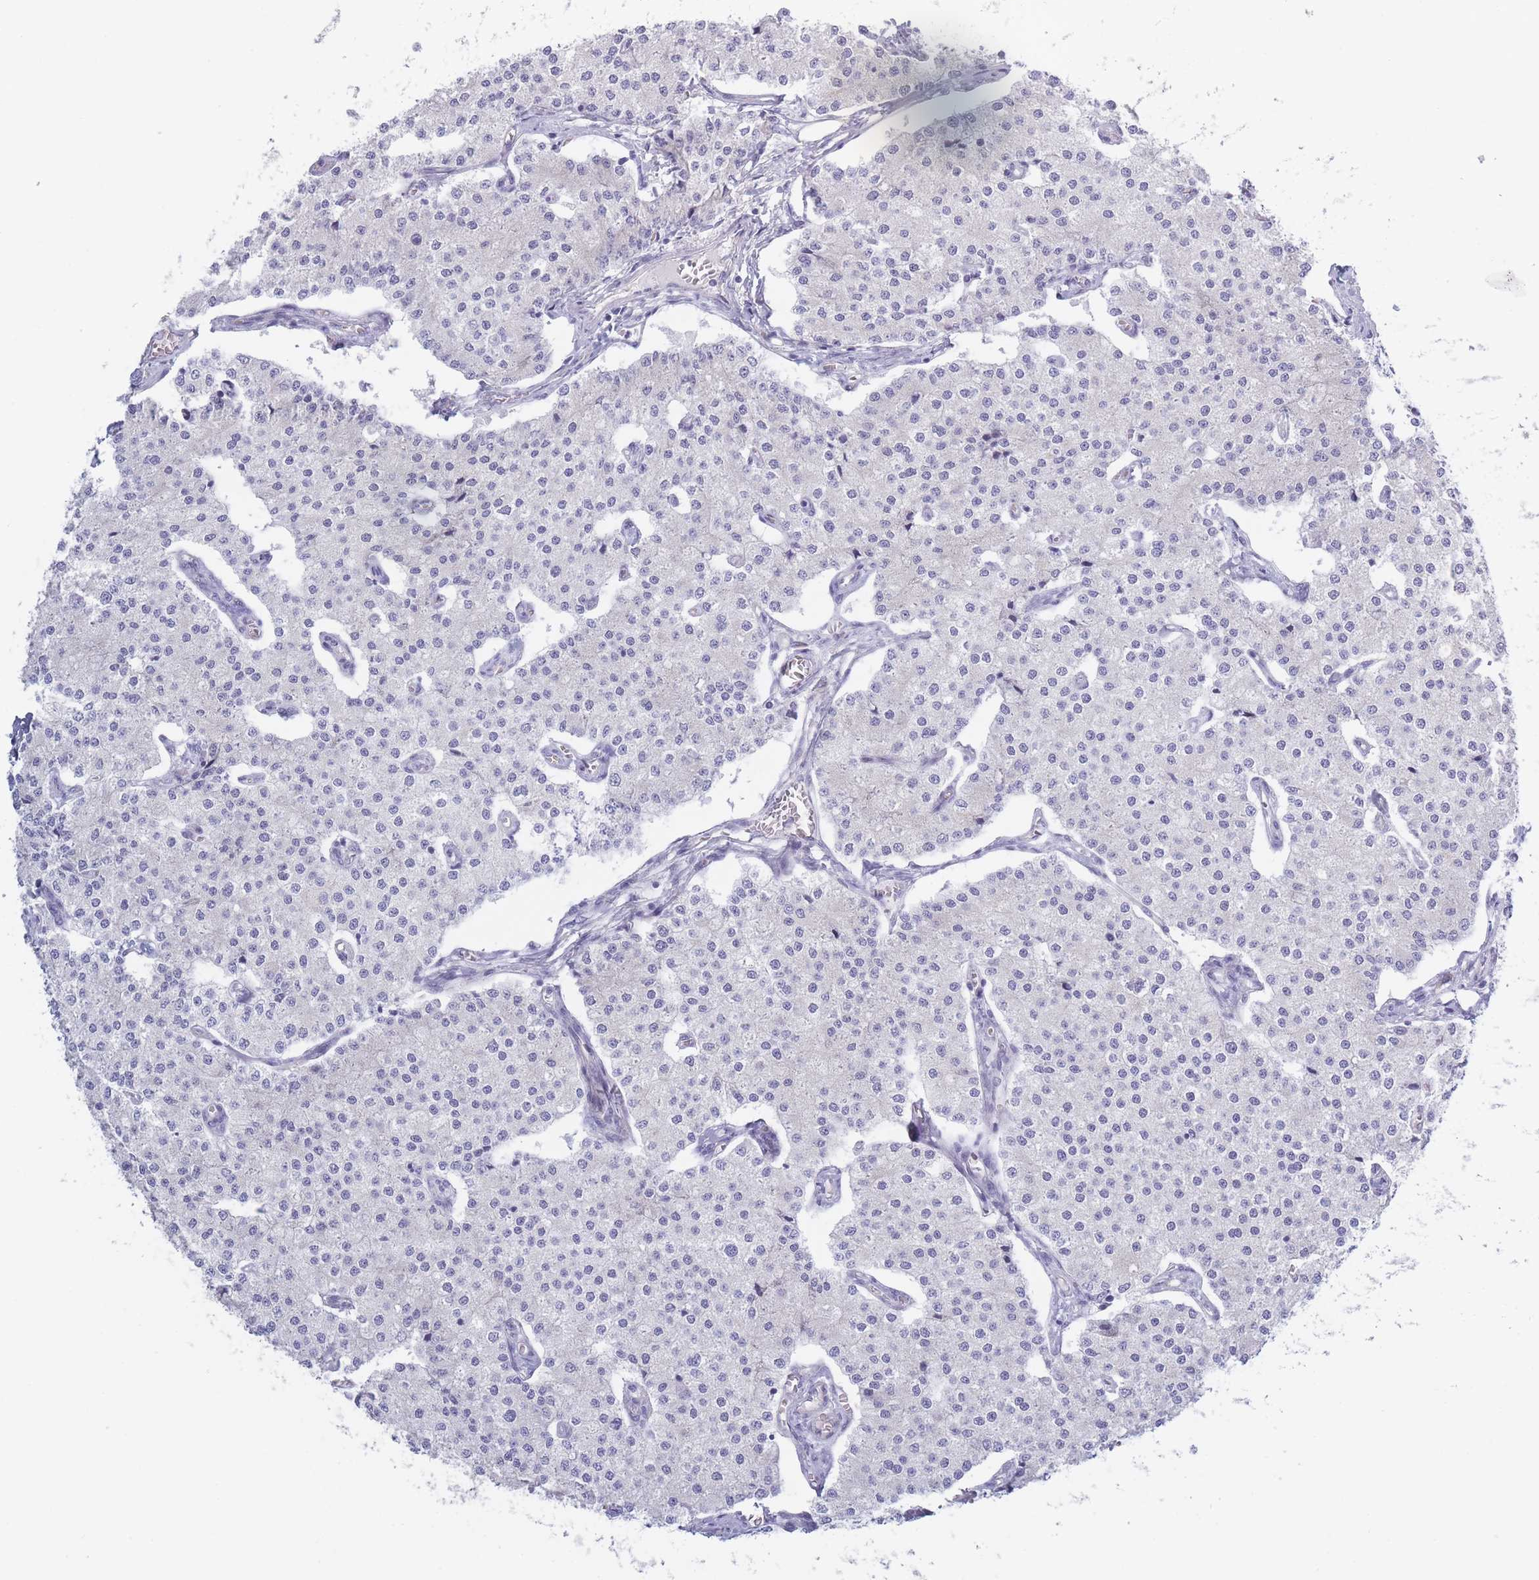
{"staining": {"intensity": "negative", "quantity": "none", "location": "none"}, "tissue": "carcinoid", "cell_type": "Tumor cells", "image_type": "cancer", "snomed": [{"axis": "morphology", "description": "Carcinoid, malignant, NOS"}, {"axis": "topography", "description": "Colon"}], "caption": "Immunohistochemistry histopathology image of carcinoid (malignant) stained for a protein (brown), which shows no positivity in tumor cells.", "gene": "FAM227B", "patient": {"sex": "female", "age": 52}}